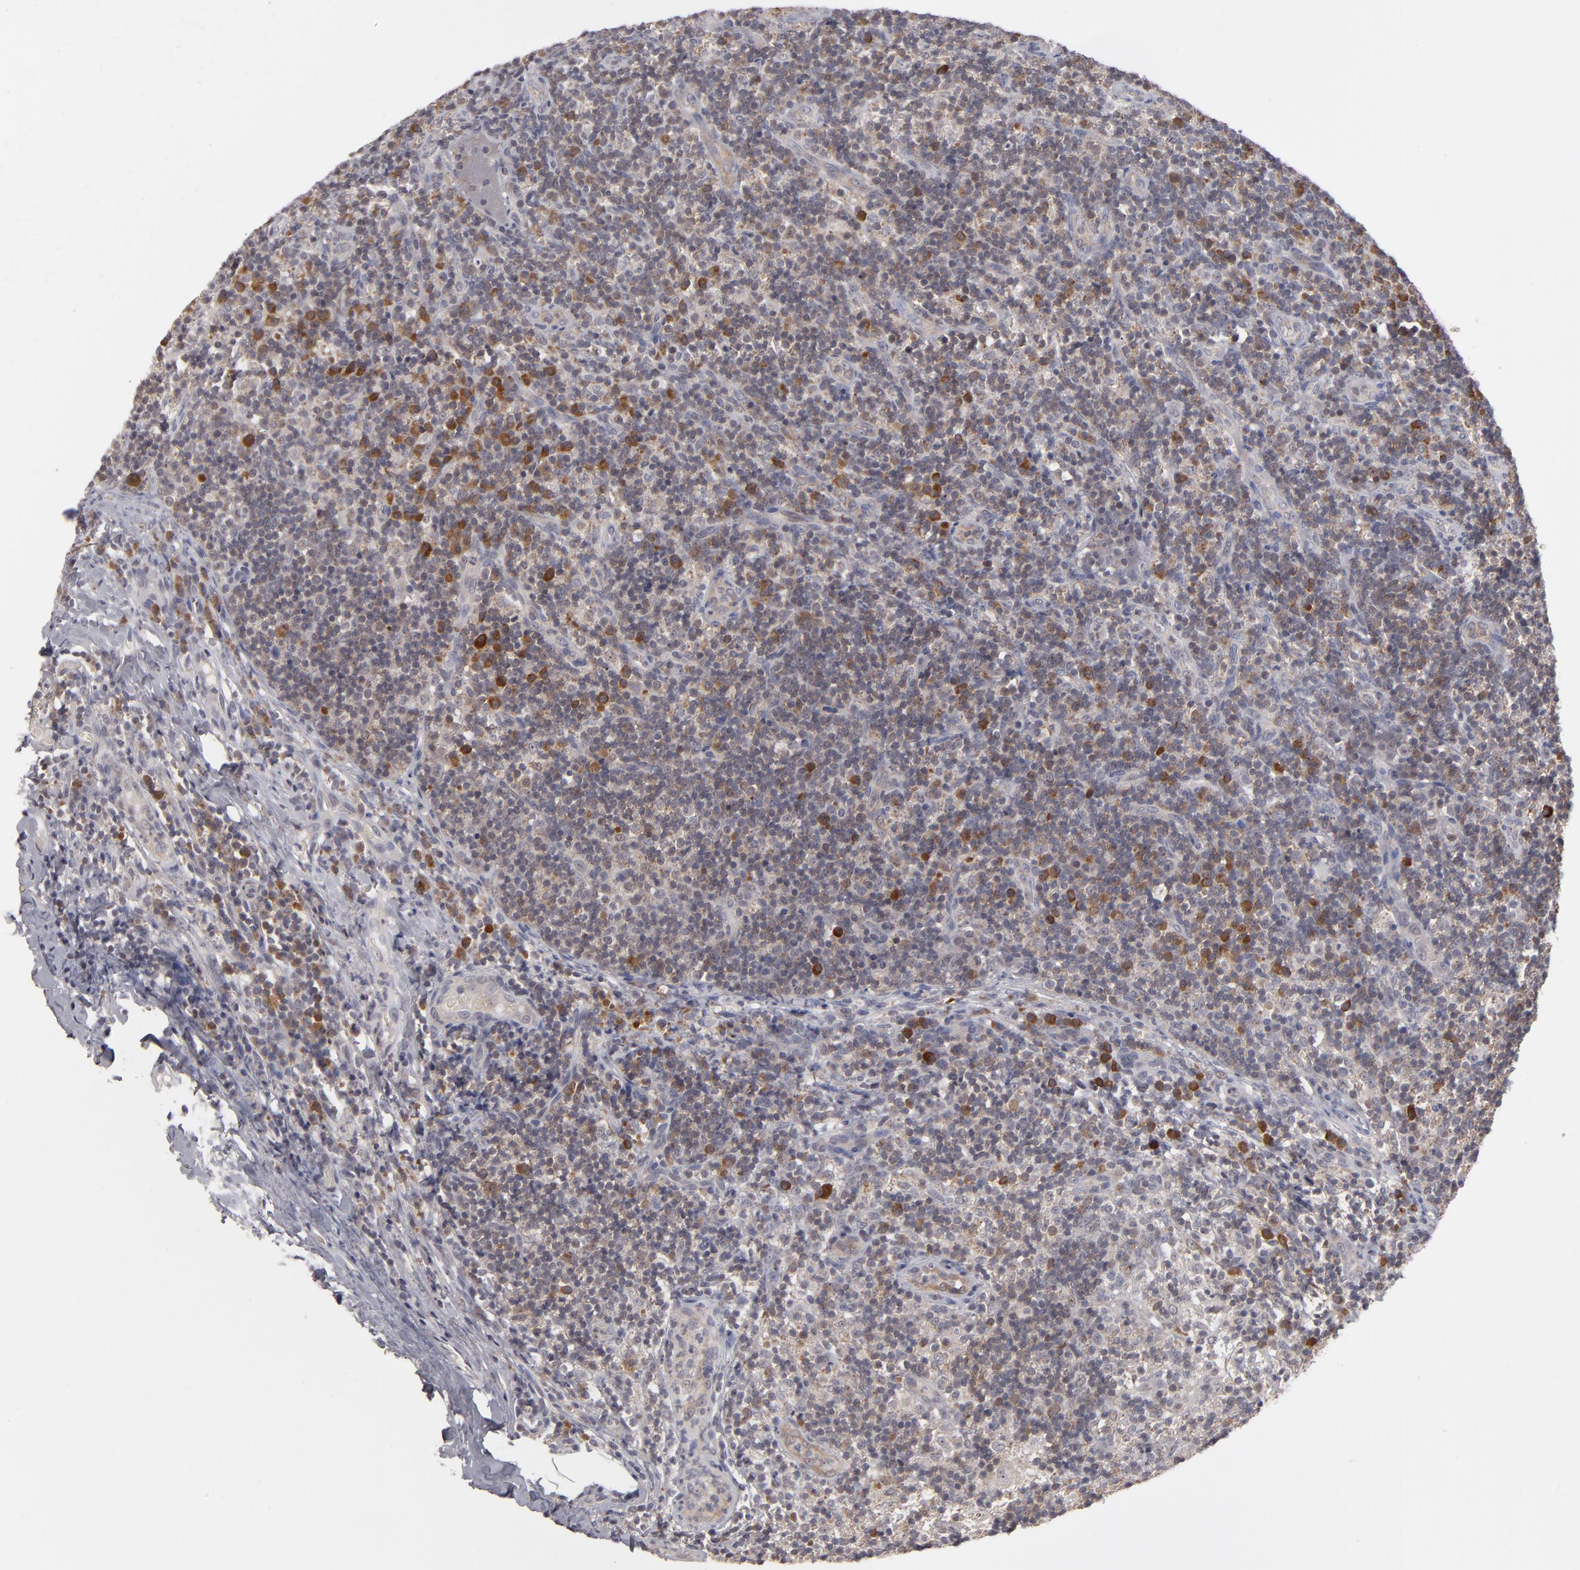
{"staining": {"intensity": "strong", "quantity": ">75%", "location": "cytoplasmic/membranous"}, "tissue": "lymph node", "cell_type": "Germinal center cells", "image_type": "normal", "snomed": [{"axis": "morphology", "description": "Normal tissue, NOS"}, {"axis": "morphology", "description": "Inflammation, NOS"}, {"axis": "topography", "description": "Lymph node"}], "caption": "Immunohistochemistry (DAB) staining of unremarkable human lymph node shows strong cytoplasmic/membranous protein staining in approximately >75% of germinal center cells. The protein is shown in brown color, while the nuclei are stained blue.", "gene": "GLCCI1", "patient": {"sex": "male", "age": 46}}